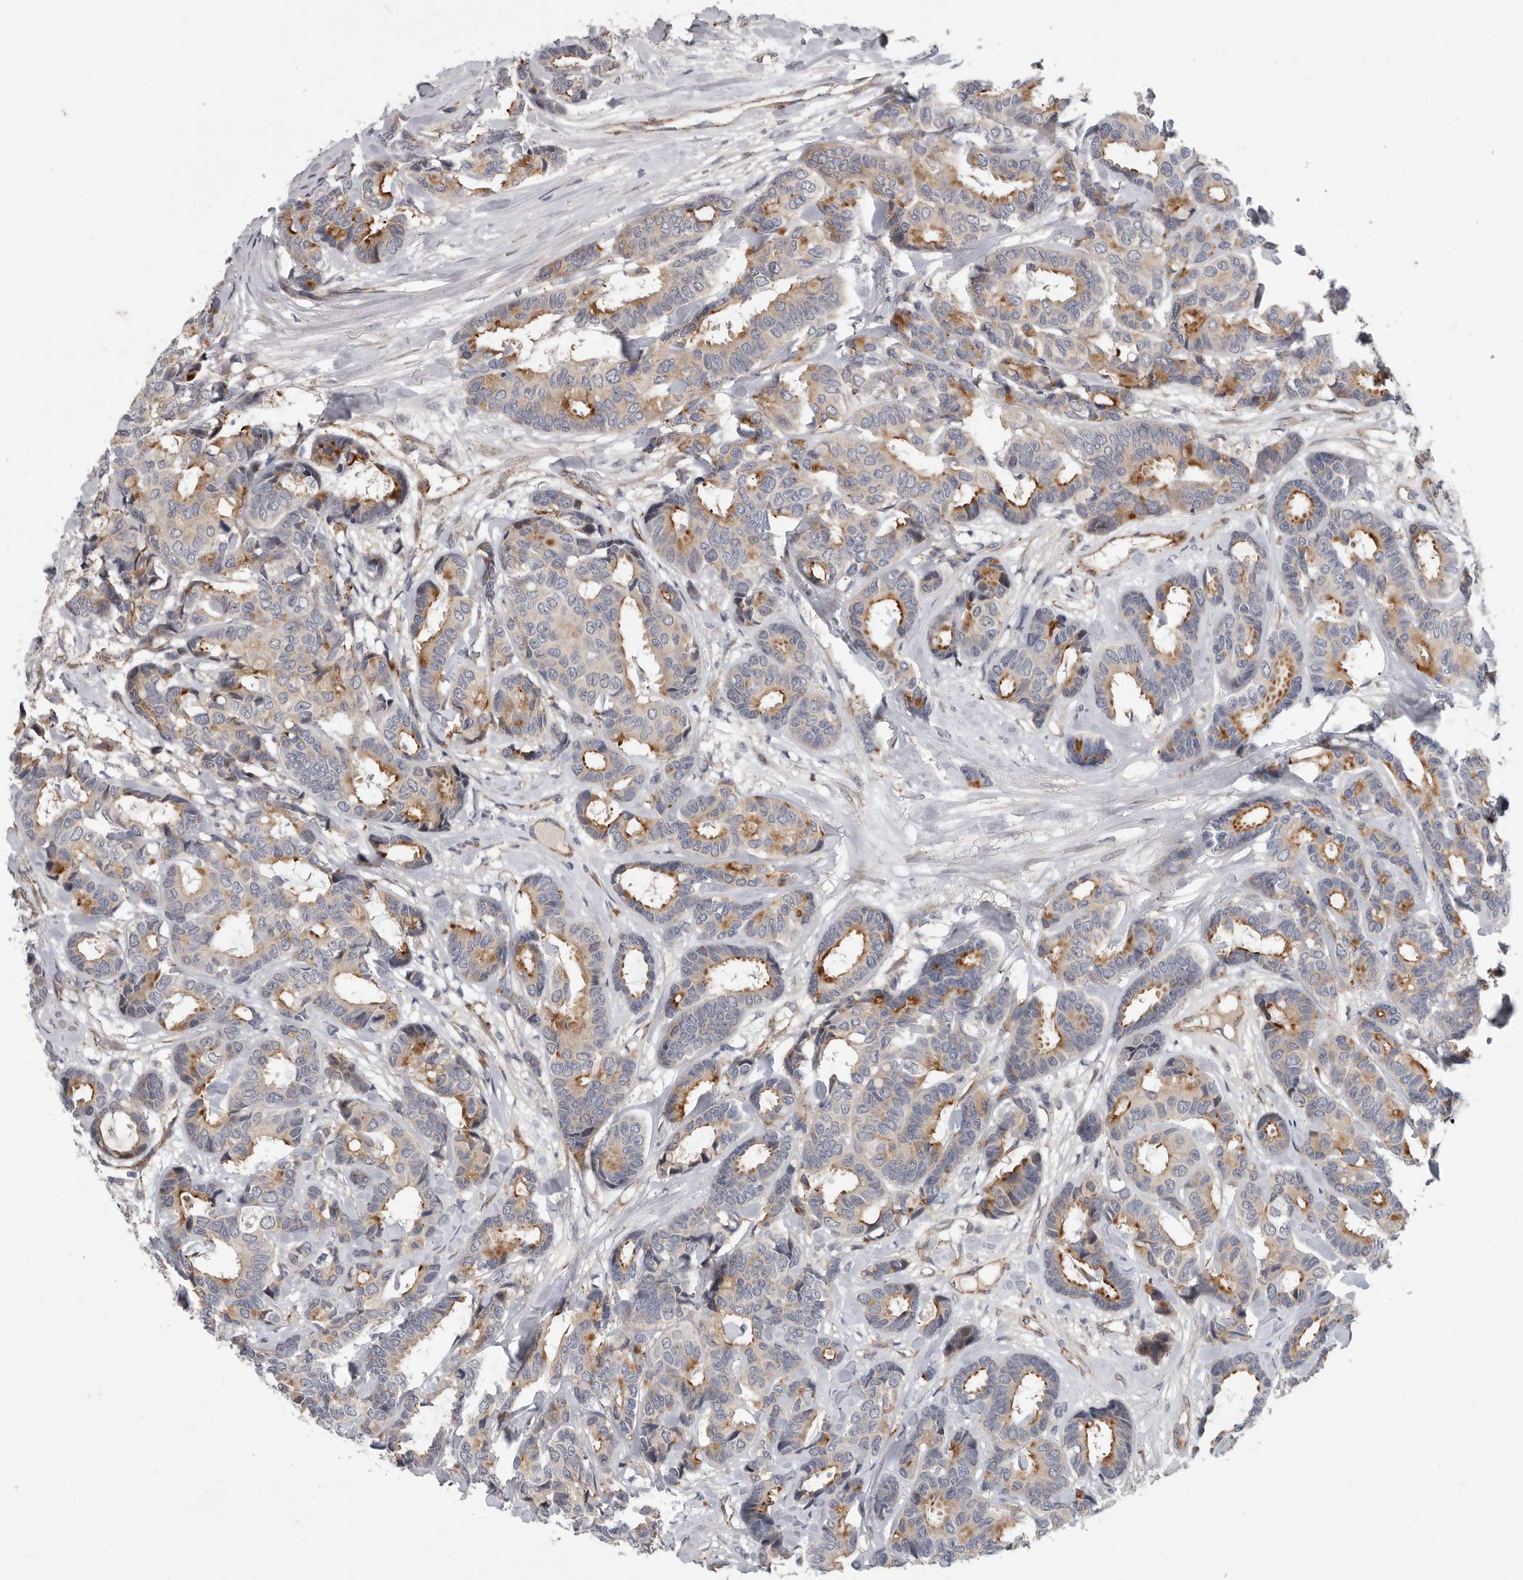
{"staining": {"intensity": "moderate", "quantity": ">75%", "location": "cytoplasmic/membranous"}, "tissue": "breast cancer", "cell_type": "Tumor cells", "image_type": "cancer", "snomed": [{"axis": "morphology", "description": "Duct carcinoma"}, {"axis": "topography", "description": "Breast"}], "caption": "Protein expression analysis of breast cancer (intraductal carcinoma) reveals moderate cytoplasmic/membranous expression in about >75% of tumor cells.", "gene": "ATXN3L", "patient": {"sex": "female", "age": 87}}